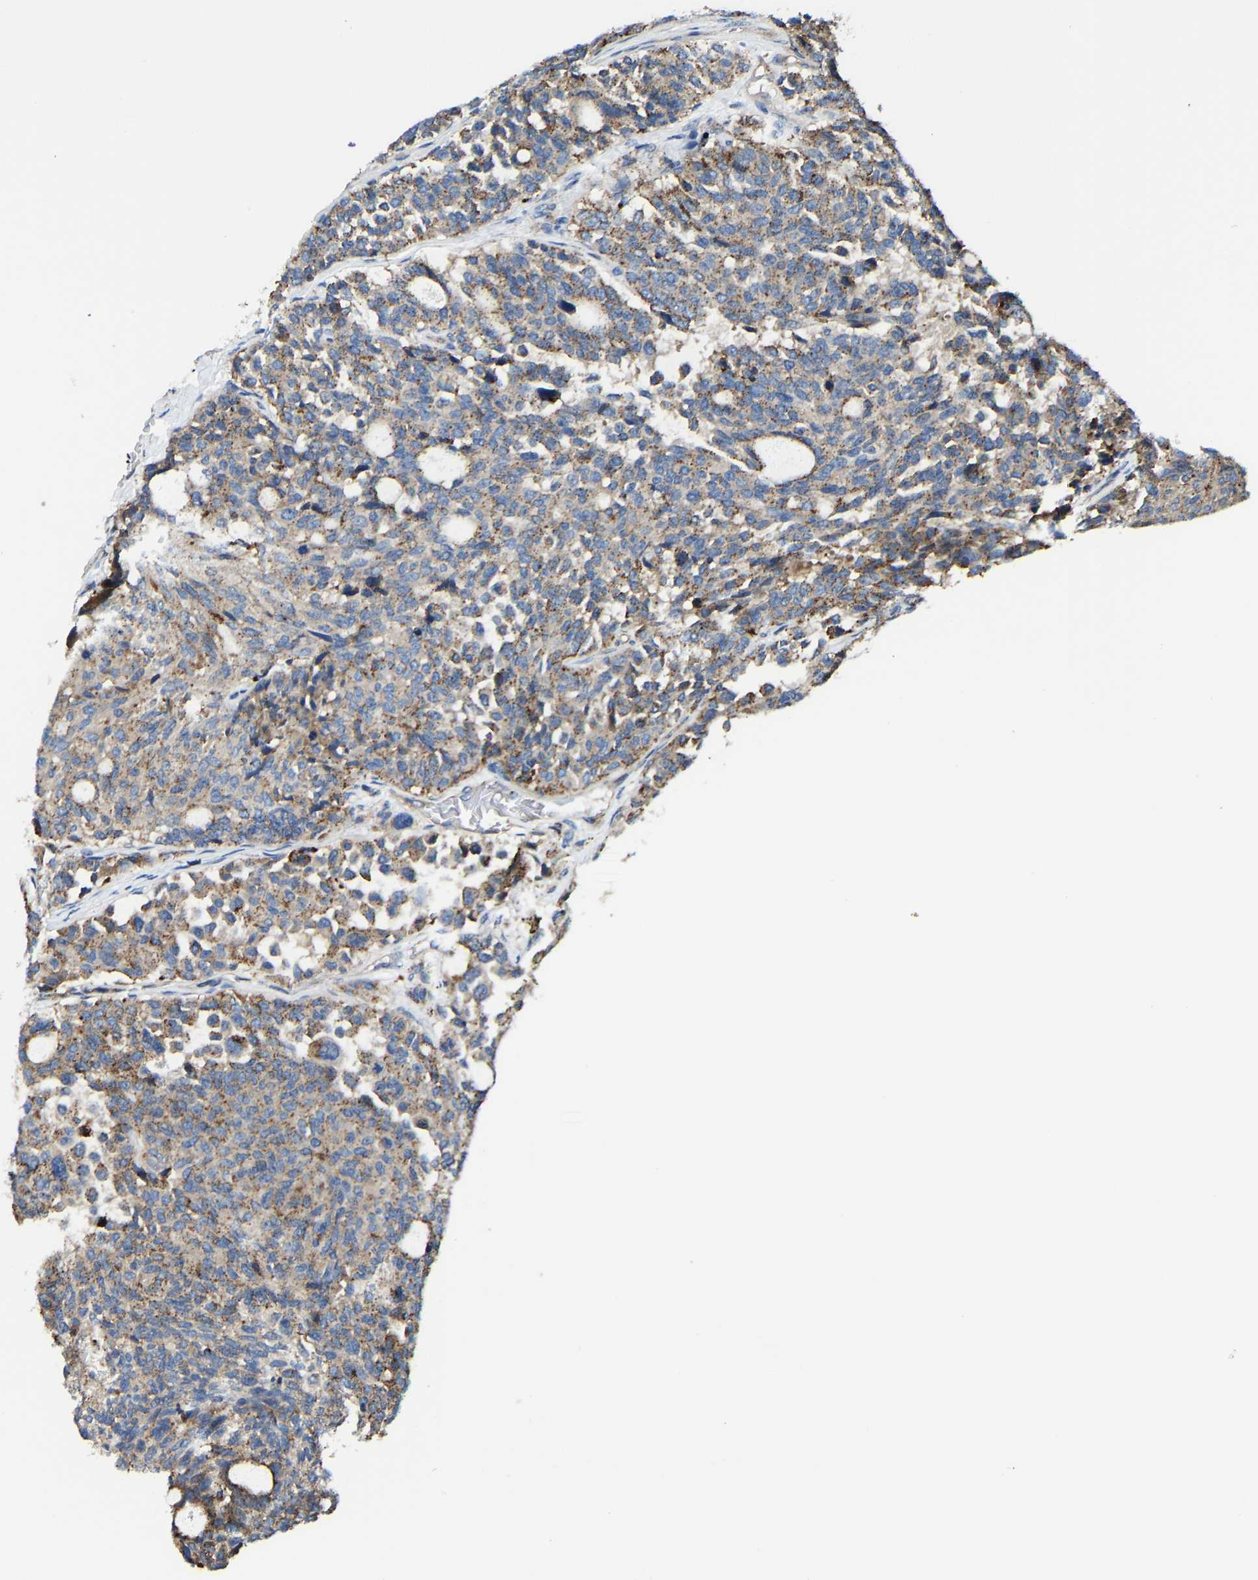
{"staining": {"intensity": "moderate", "quantity": "25%-75%", "location": "cytoplasmic/membranous"}, "tissue": "carcinoid", "cell_type": "Tumor cells", "image_type": "cancer", "snomed": [{"axis": "morphology", "description": "Carcinoid, malignant, NOS"}, {"axis": "topography", "description": "Pancreas"}], "caption": "Carcinoid stained with DAB (3,3'-diaminobenzidine) immunohistochemistry (IHC) displays medium levels of moderate cytoplasmic/membranous staining in approximately 25%-75% of tumor cells. Using DAB (brown) and hematoxylin (blue) stains, captured at high magnification using brightfield microscopy.", "gene": "DPP7", "patient": {"sex": "female", "age": 54}}